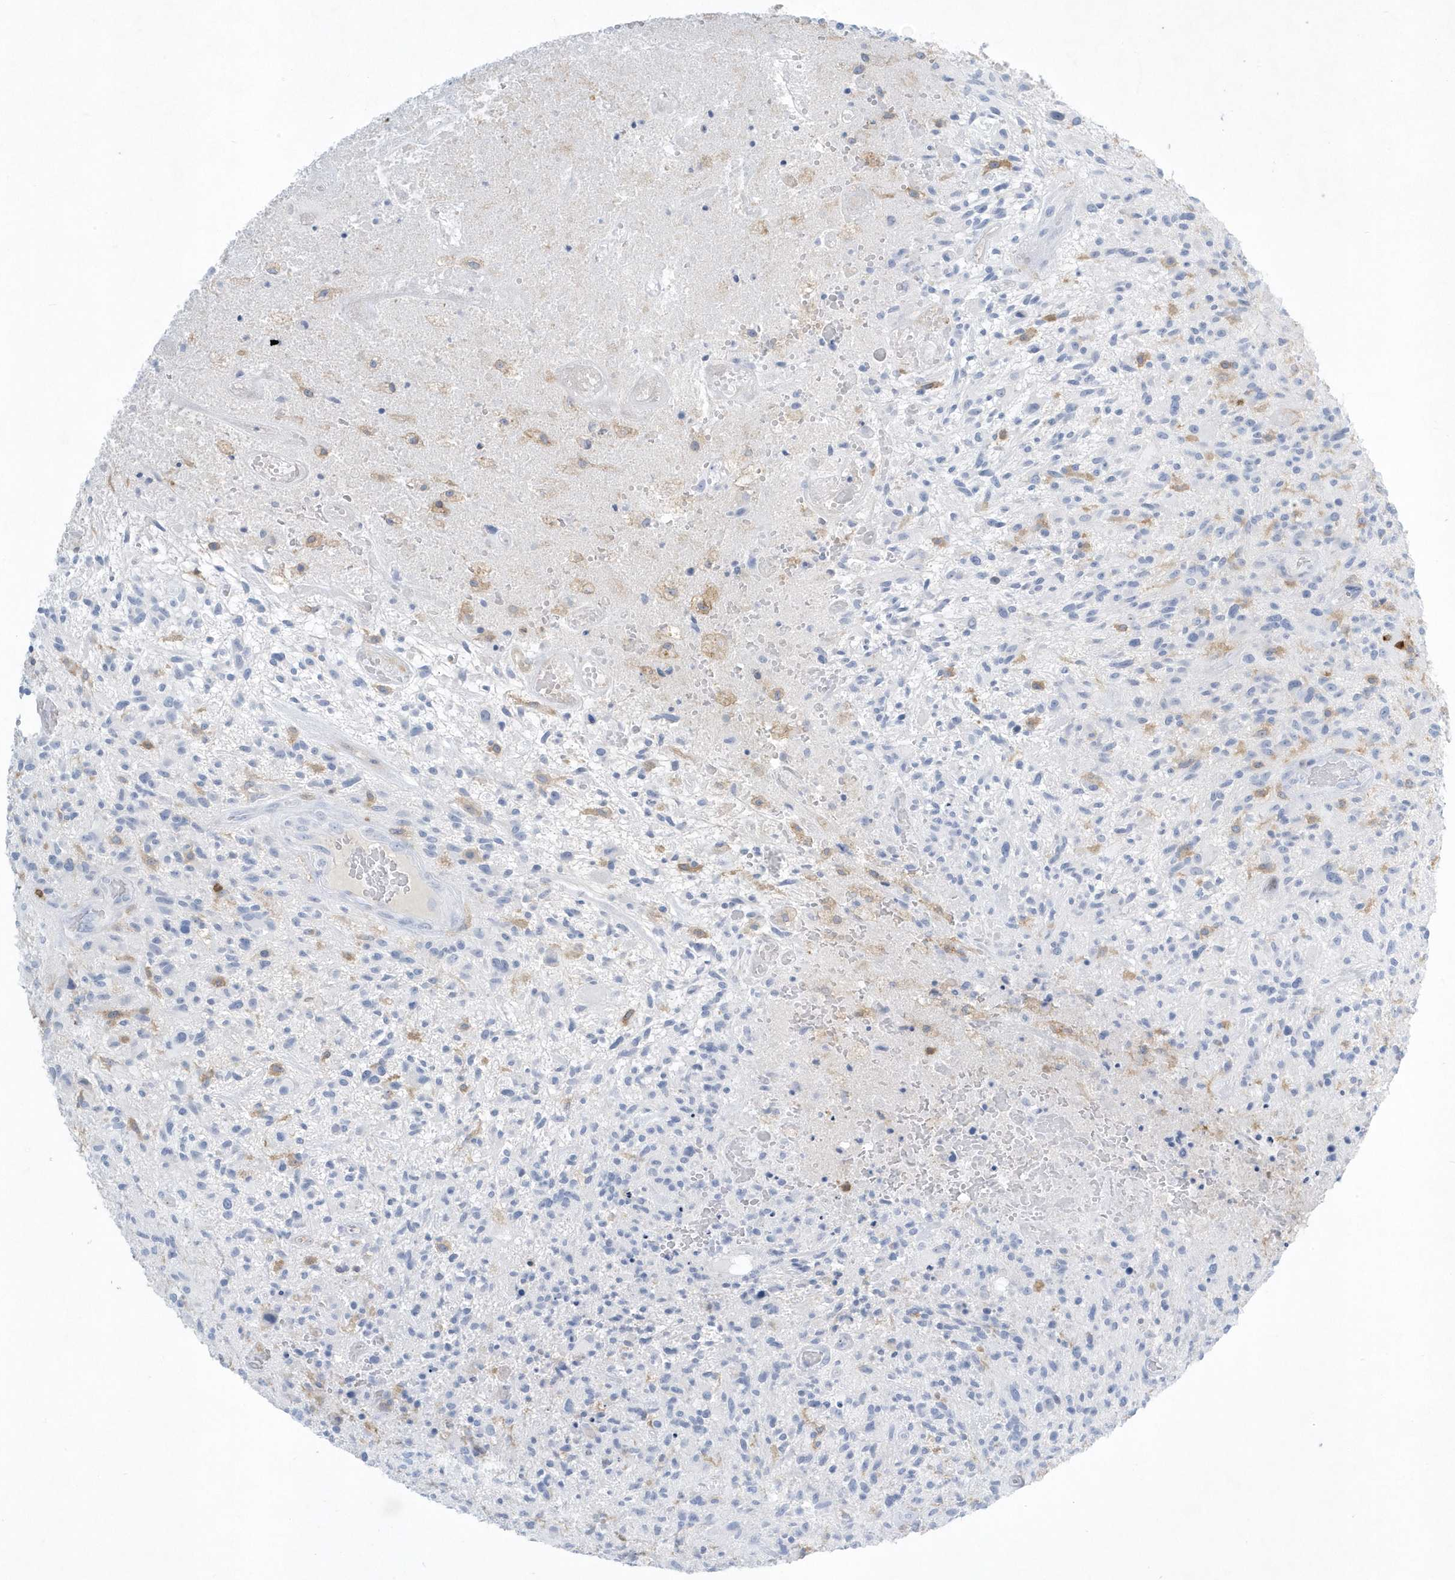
{"staining": {"intensity": "negative", "quantity": "none", "location": "none"}, "tissue": "glioma", "cell_type": "Tumor cells", "image_type": "cancer", "snomed": [{"axis": "morphology", "description": "Glioma, malignant, High grade"}, {"axis": "topography", "description": "Brain"}], "caption": "IHC image of human malignant high-grade glioma stained for a protein (brown), which exhibits no positivity in tumor cells.", "gene": "PSD4", "patient": {"sex": "male", "age": 47}}